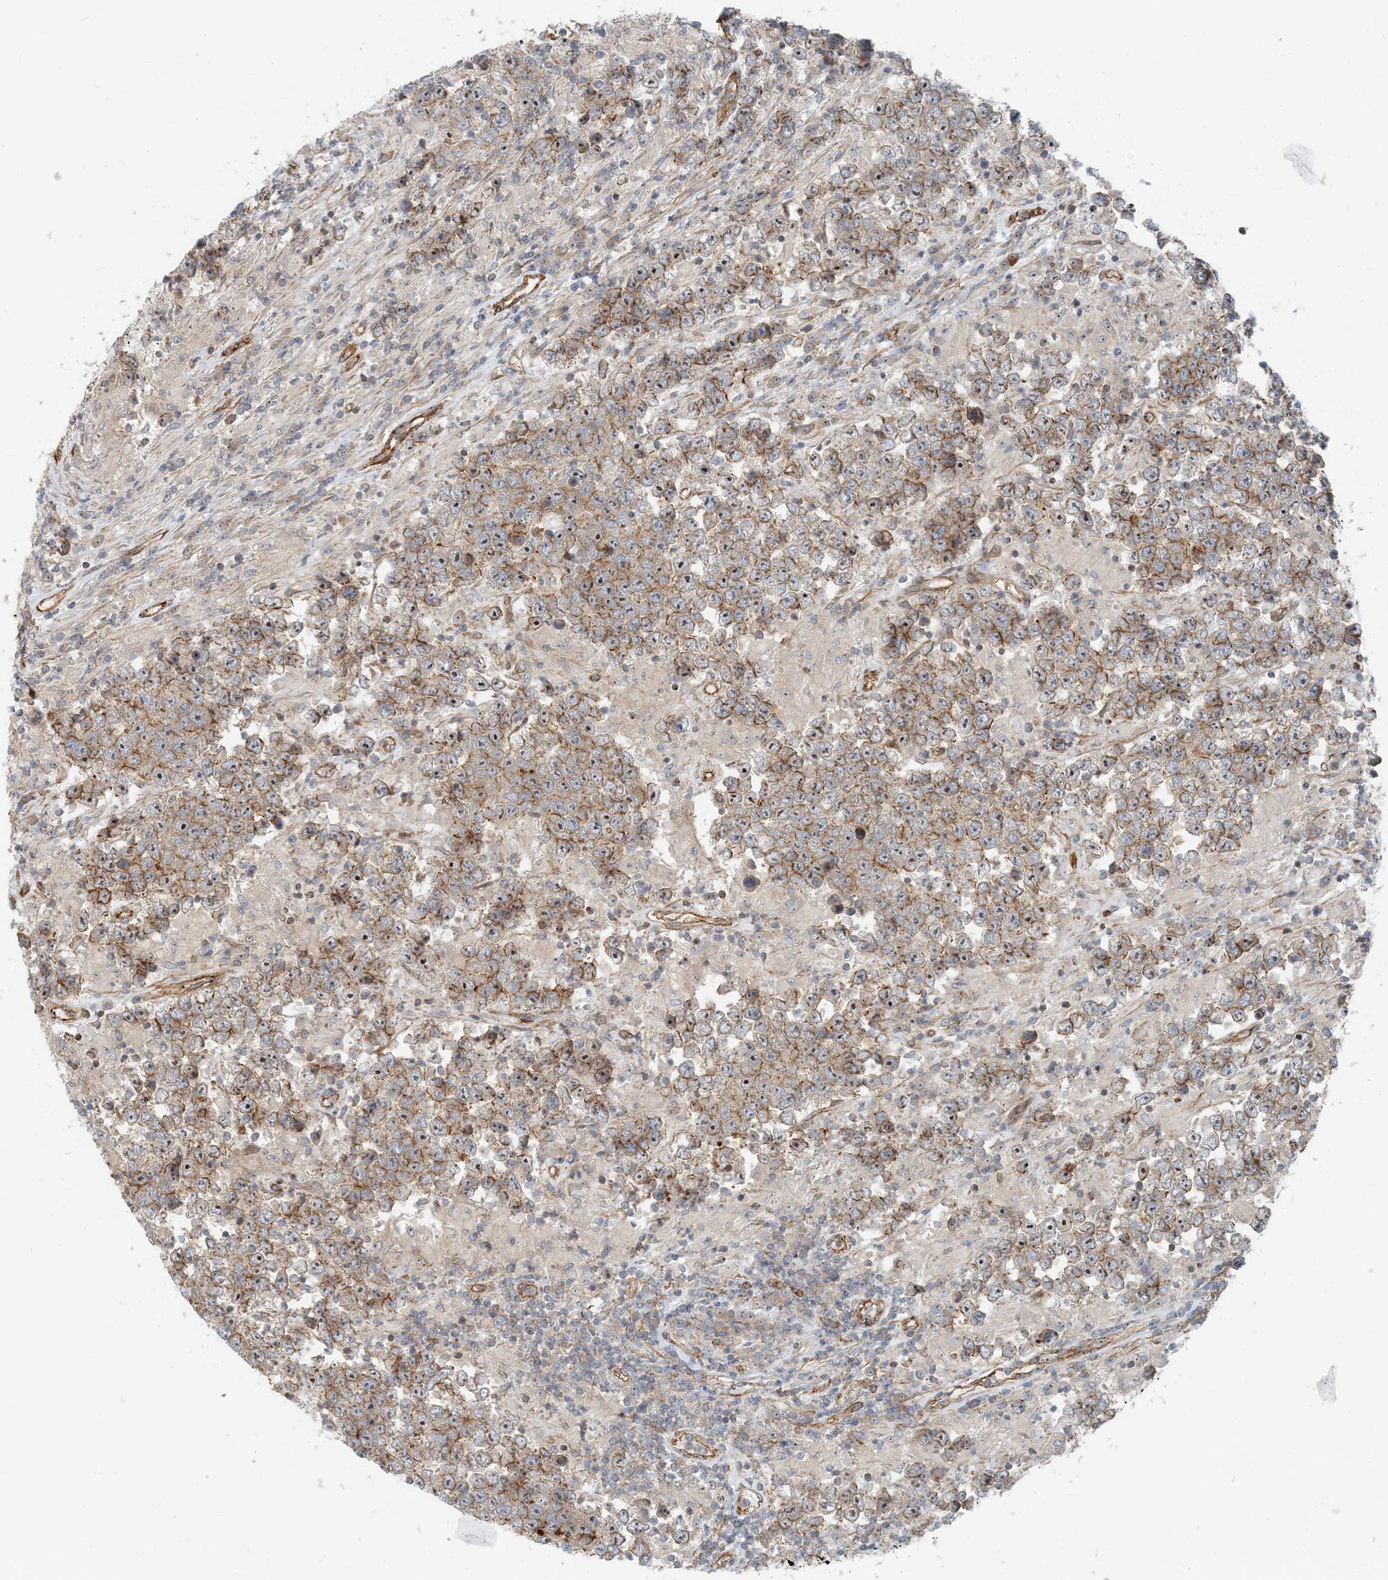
{"staining": {"intensity": "moderate", "quantity": ">75%", "location": "cytoplasmic/membranous,nuclear"}, "tissue": "testis cancer", "cell_type": "Tumor cells", "image_type": "cancer", "snomed": [{"axis": "morphology", "description": "Normal tissue, NOS"}, {"axis": "morphology", "description": "Urothelial carcinoma, High grade"}, {"axis": "morphology", "description": "Seminoma, NOS"}, {"axis": "morphology", "description": "Carcinoma, Embryonal, NOS"}, {"axis": "topography", "description": "Urinary bladder"}, {"axis": "topography", "description": "Testis"}], "caption": "Immunohistochemistry (IHC) micrograph of neoplastic tissue: testis urothelial carcinoma (high-grade) stained using immunohistochemistry demonstrates medium levels of moderate protein expression localized specifically in the cytoplasmic/membranous and nuclear of tumor cells, appearing as a cytoplasmic/membranous and nuclear brown color.", "gene": "MYL5", "patient": {"sex": "male", "age": 41}}